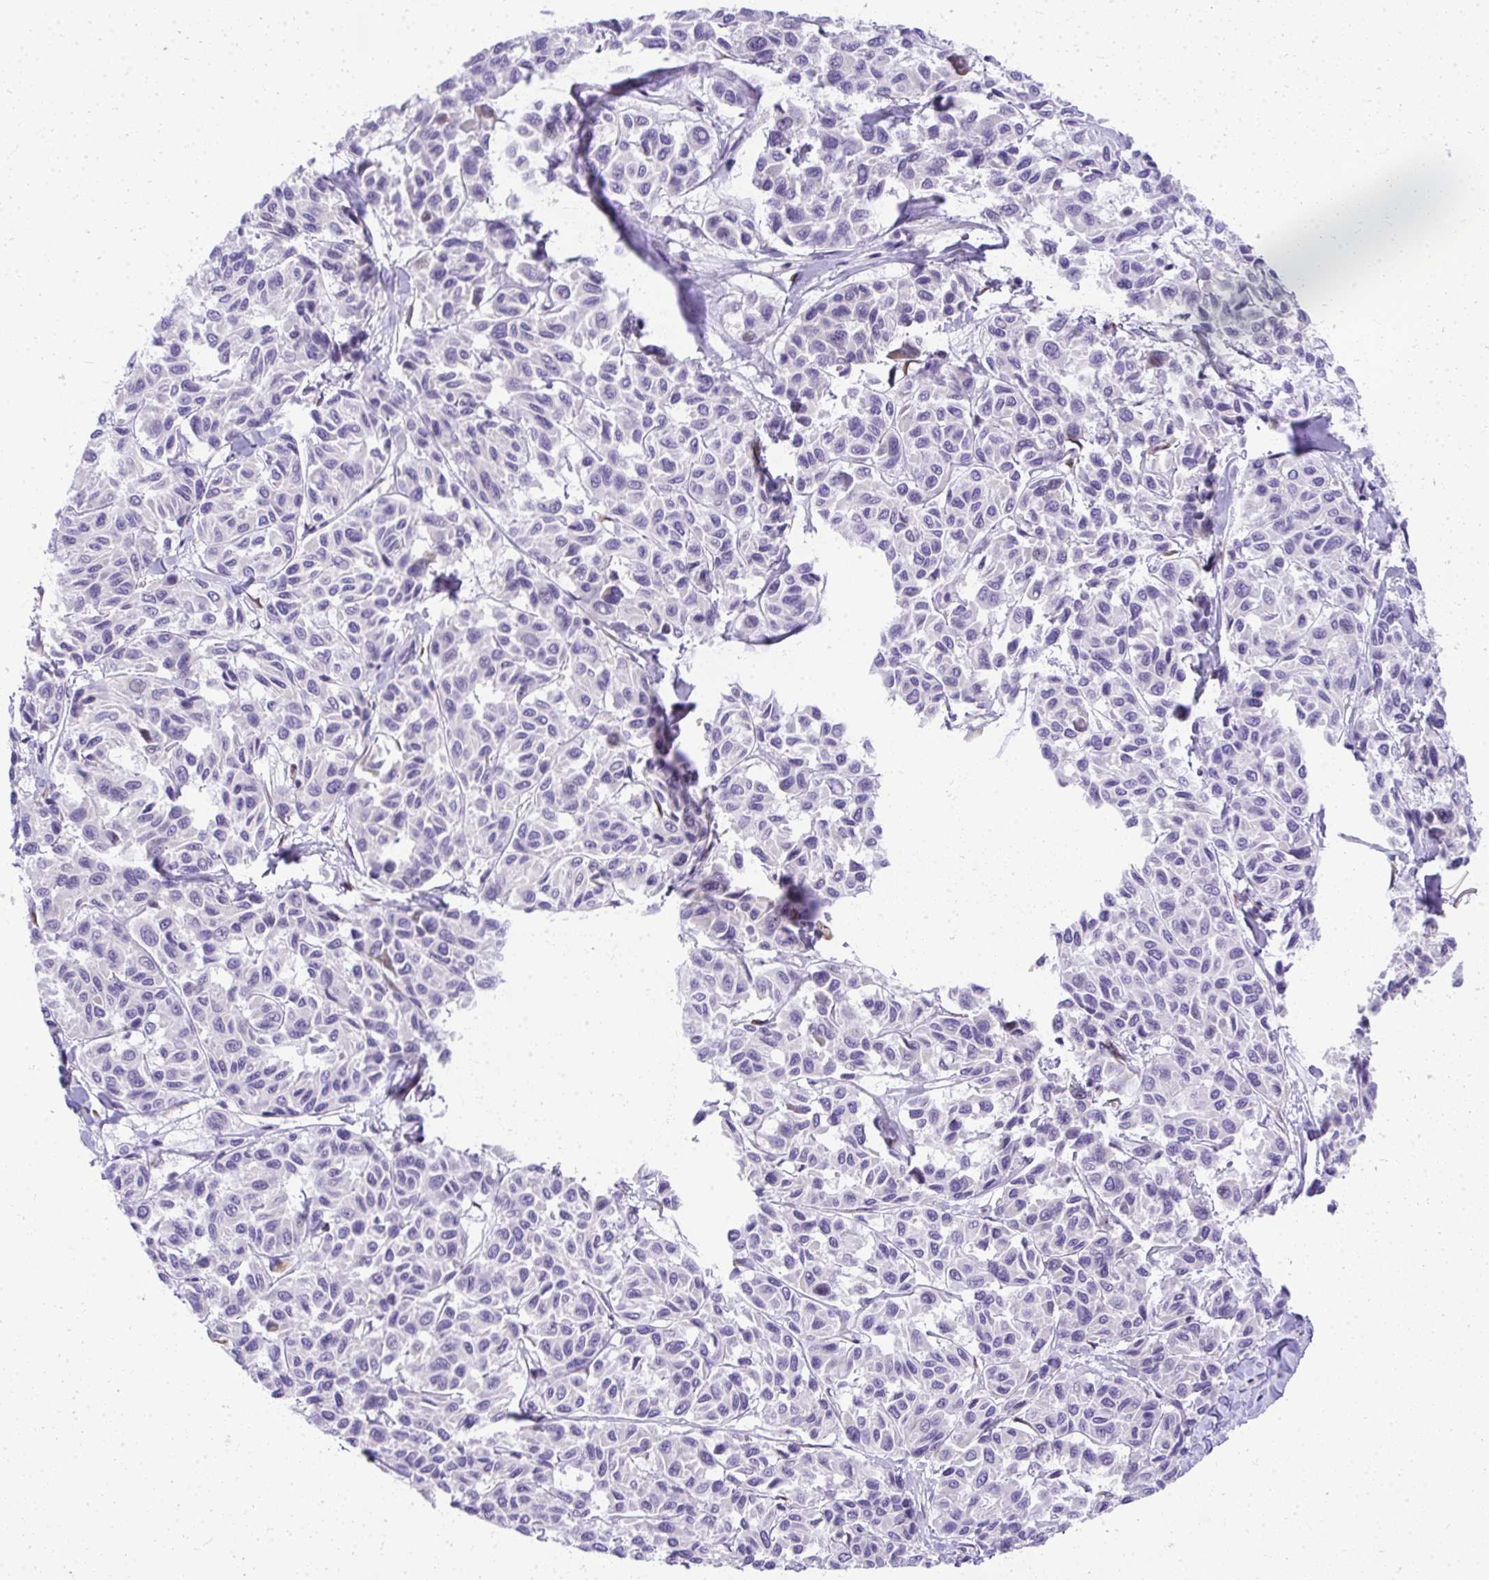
{"staining": {"intensity": "negative", "quantity": "none", "location": "none"}, "tissue": "melanoma", "cell_type": "Tumor cells", "image_type": "cancer", "snomed": [{"axis": "morphology", "description": "Malignant melanoma, NOS"}, {"axis": "topography", "description": "Skin"}], "caption": "Immunohistochemistry (IHC) of human malignant melanoma exhibits no expression in tumor cells. (Brightfield microscopy of DAB (3,3'-diaminobenzidine) immunohistochemistry at high magnification).", "gene": "ADRA2C", "patient": {"sex": "female", "age": 66}}